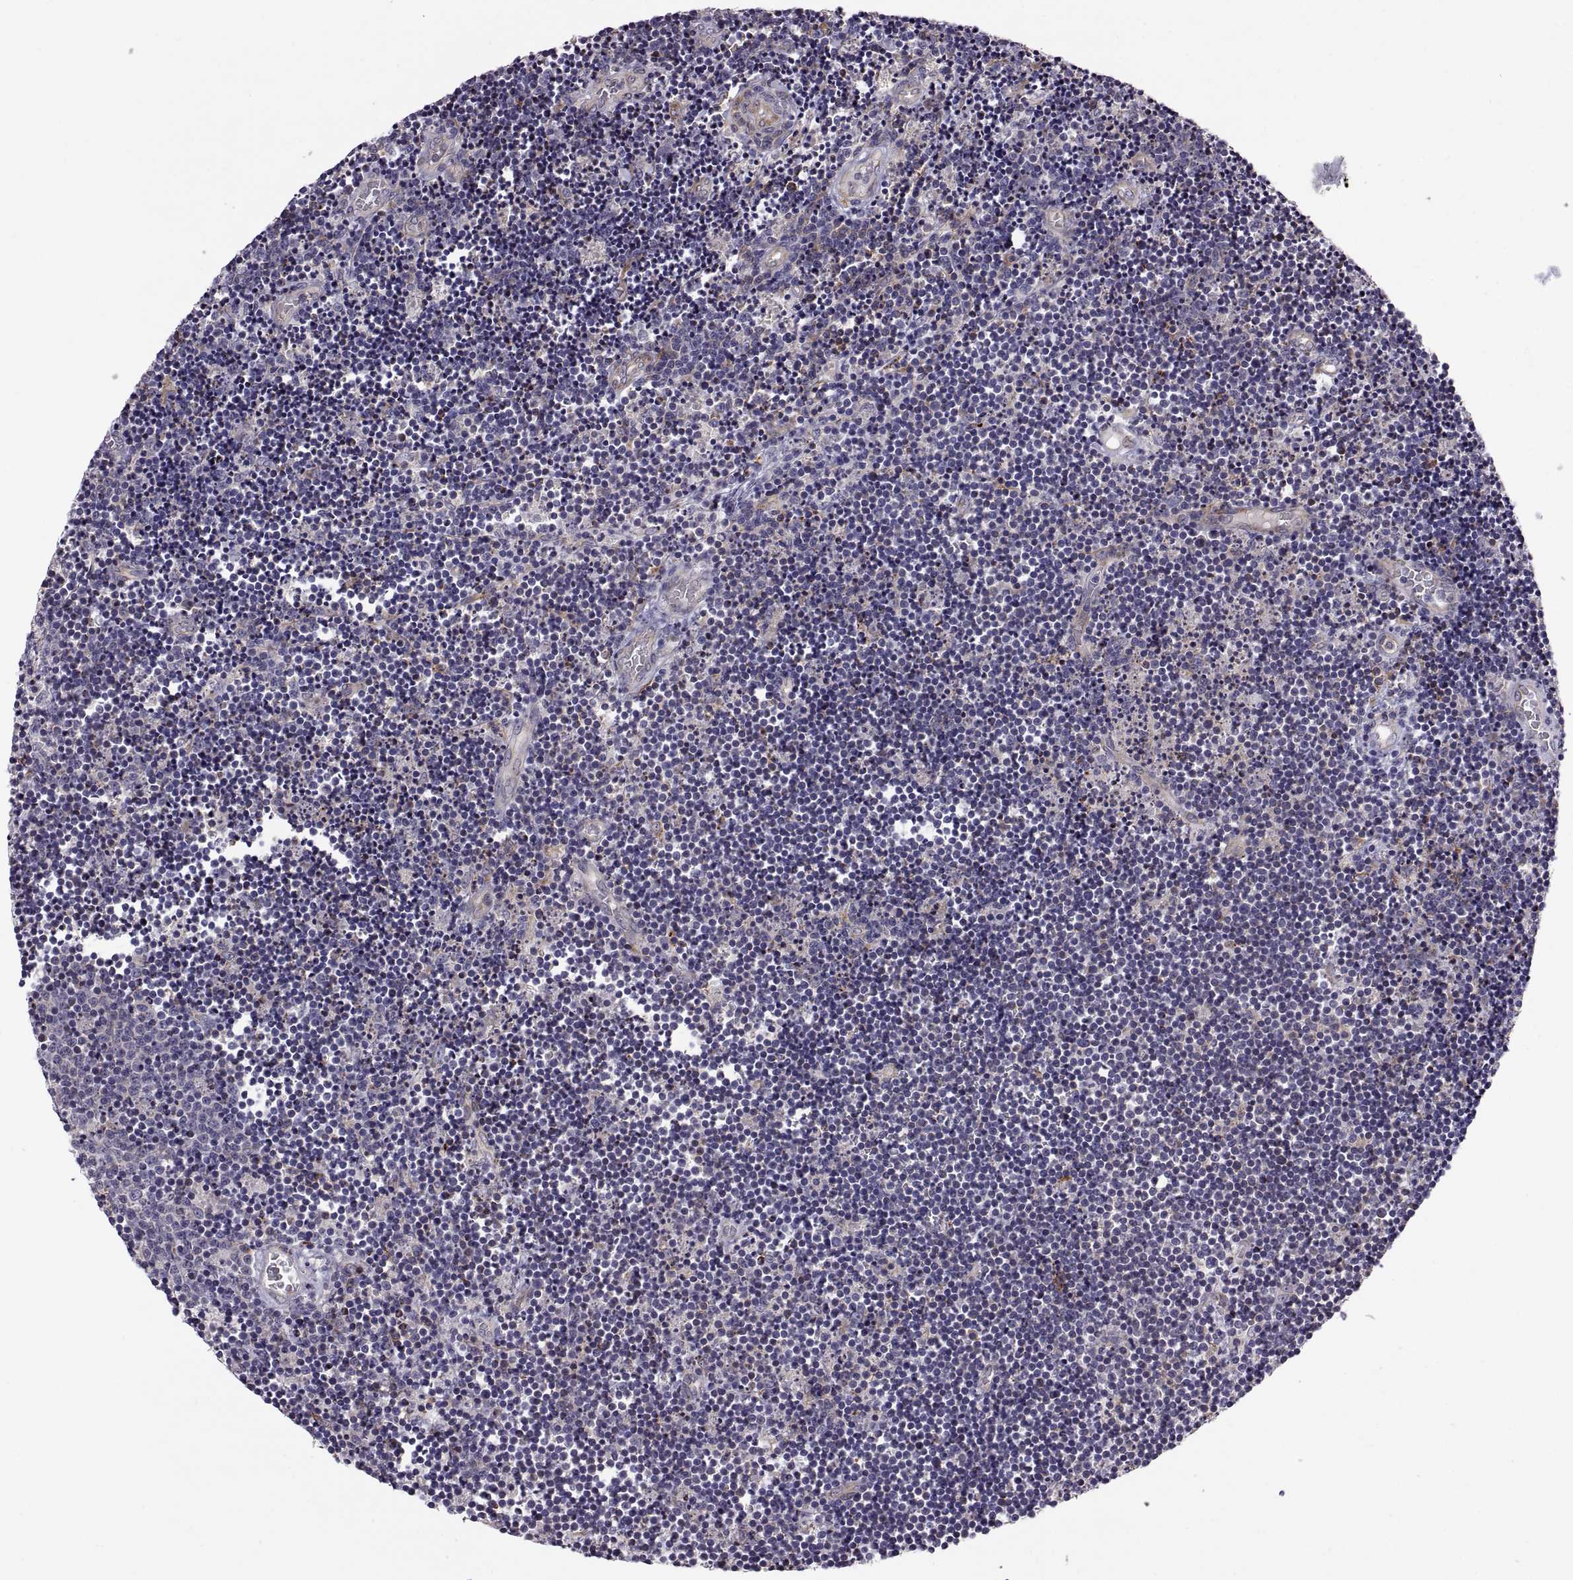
{"staining": {"intensity": "negative", "quantity": "none", "location": "none"}, "tissue": "lymphoma", "cell_type": "Tumor cells", "image_type": "cancer", "snomed": [{"axis": "morphology", "description": "Malignant lymphoma, non-Hodgkin's type, Low grade"}, {"axis": "topography", "description": "Brain"}], "caption": "The photomicrograph reveals no staining of tumor cells in low-grade malignant lymphoma, non-Hodgkin's type.", "gene": "PLEKHB2", "patient": {"sex": "female", "age": 66}}